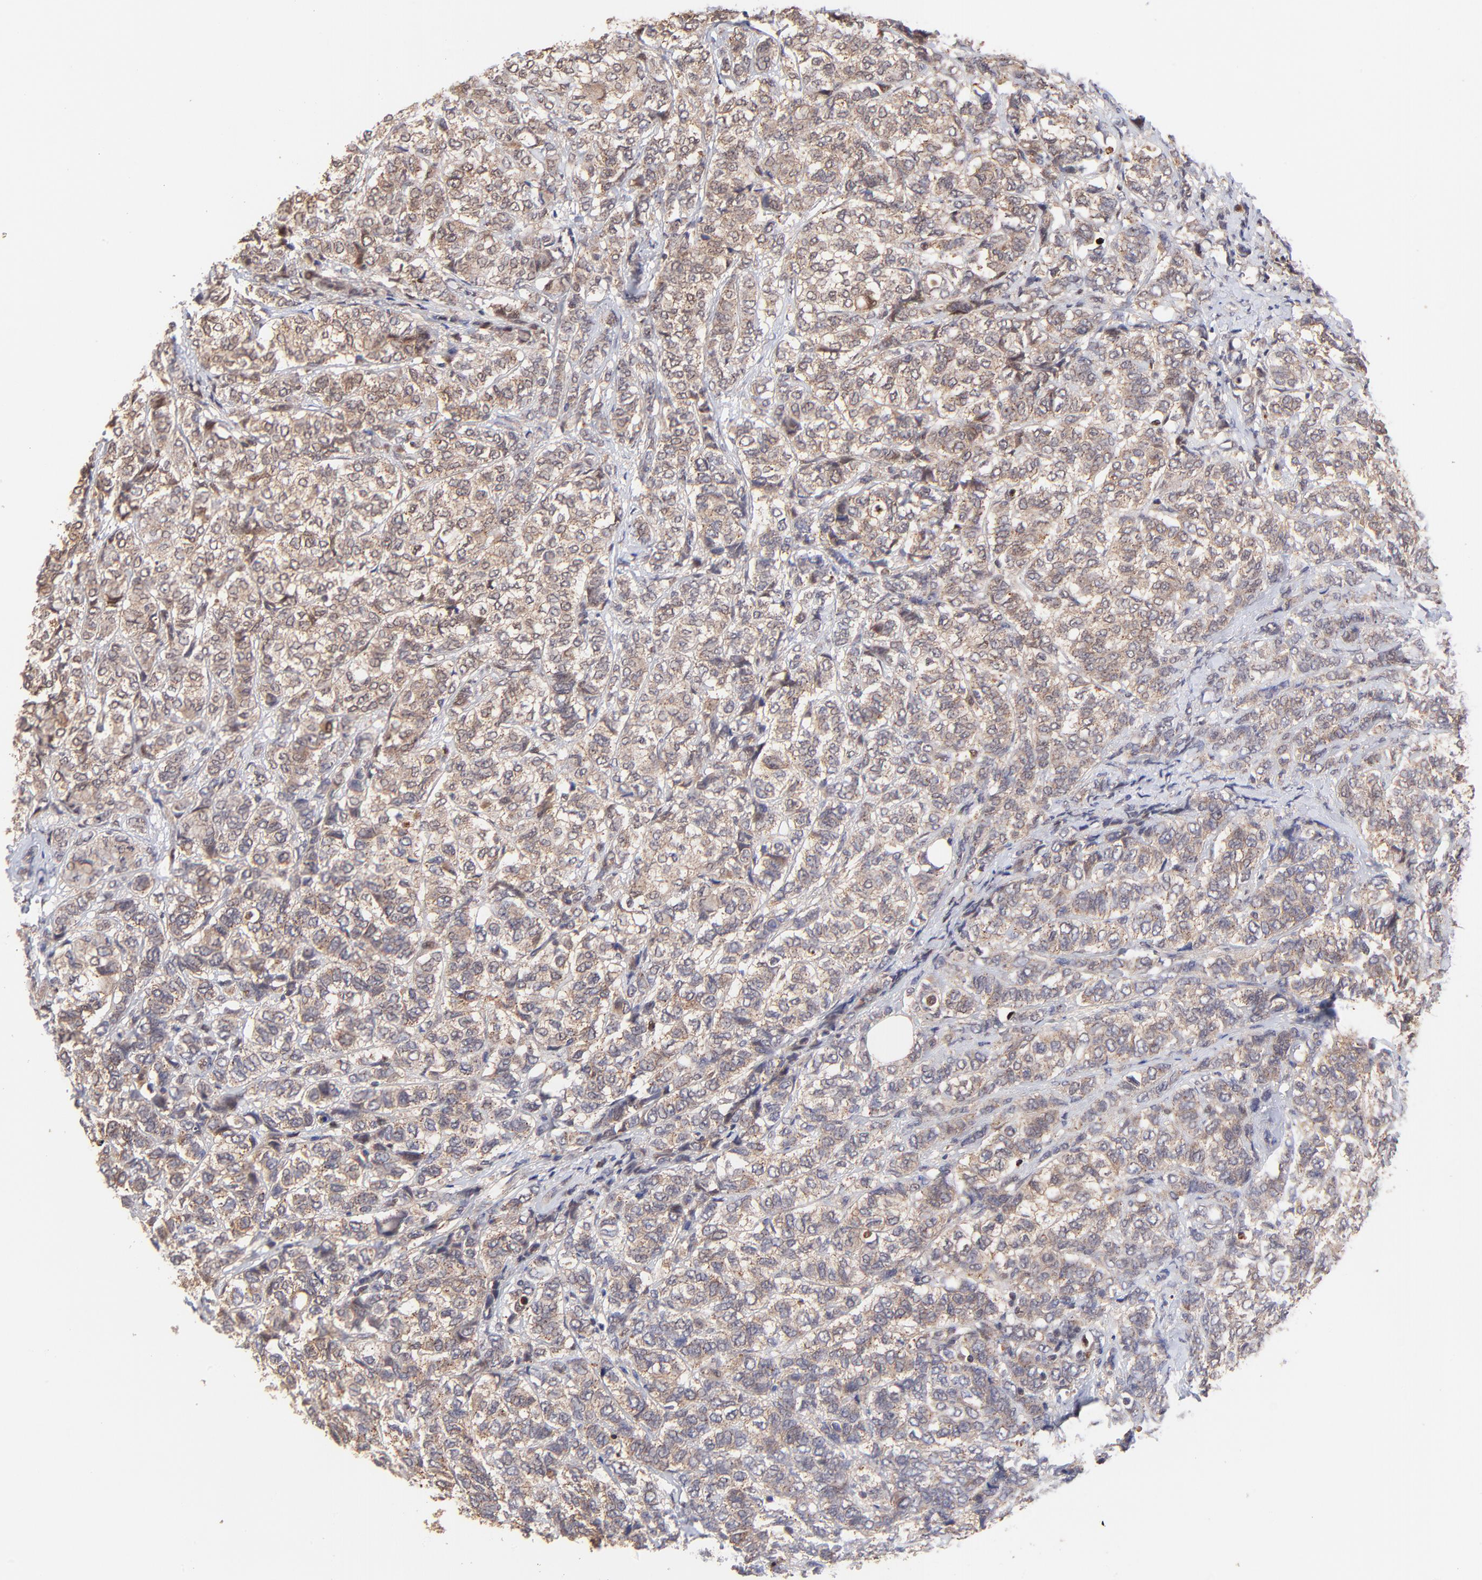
{"staining": {"intensity": "moderate", "quantity": ">75%", "location": "cytoplasmic/membranous"}, "tissue": "breast cancer", "cell_type": "Tumor cells", "image_type": "cancer", "snomed": [{"axis": "morphology", "description": "Lobular carcinoma"}, {"axis": "topography", "description": "Breast"}], "caption": "Lobular carcinoma (breast) stained with DAB immunohistochemistry (IHC) shows medium levels of moderate cytoplasmic/membranous positivity in approximately >75% of tumor cells.", "gene": "PSMA6", "patient": {"sex": "female", "age": 60}}